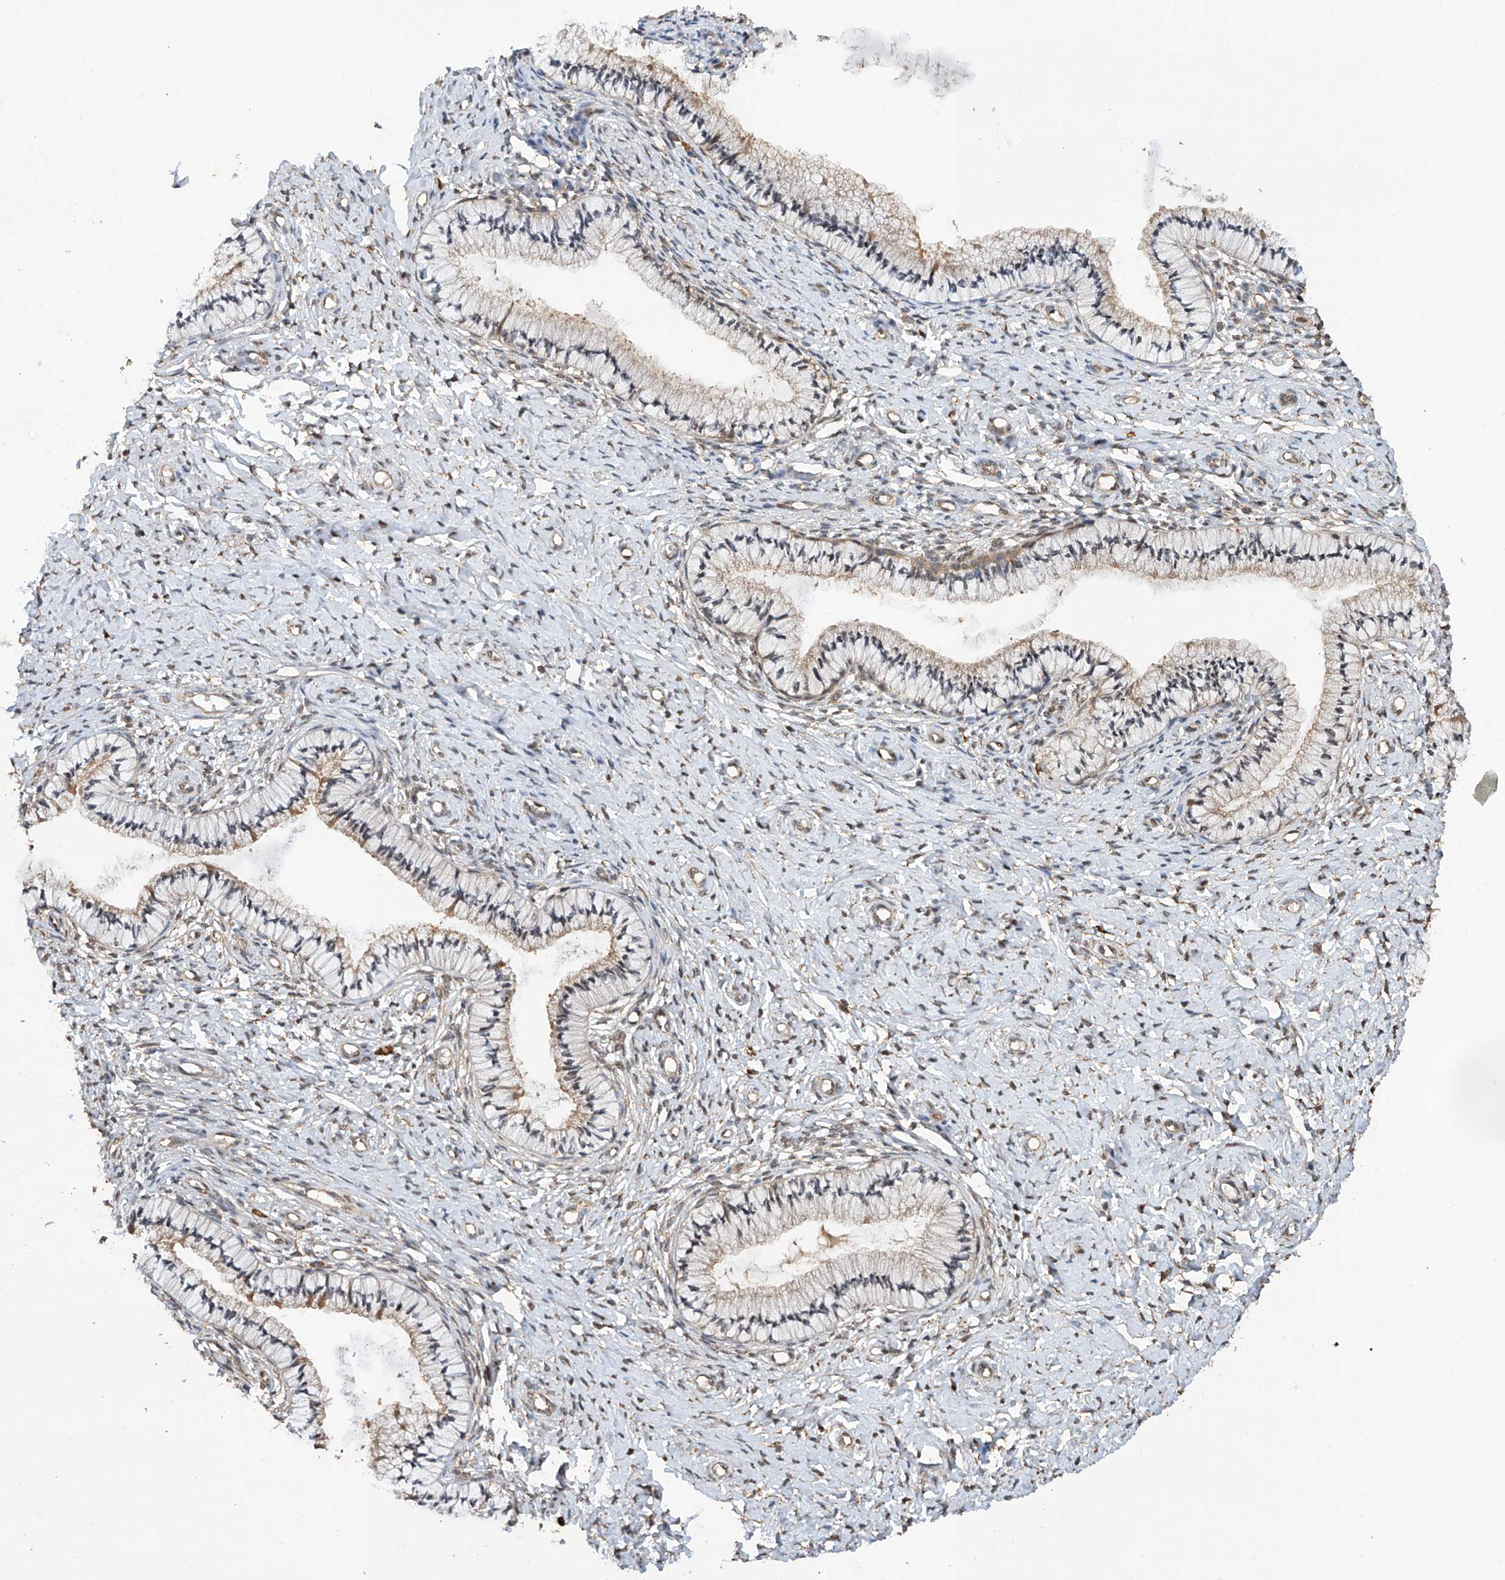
{"staining": {"intensity": "moderate", "quantity": "25%-75%", "location": "cytoplasmic/membranous"}, "tissue": "cervix", "cell_type": "Glandular cells", "image_type": "normal", "snomed": [{"axis": "morphology", "description": "Normal tissue, NOS"}, {"axis": "topography", "description": "Cervix"}], "caption": "Cervix was stained to show a protein in brown. There is medium levels of moderate cytoplasmic/membranous positivity in about 25%-75% of glandular cells.", "gene": "RILPL2", "patient": {"sex": "female", "age": 36}}